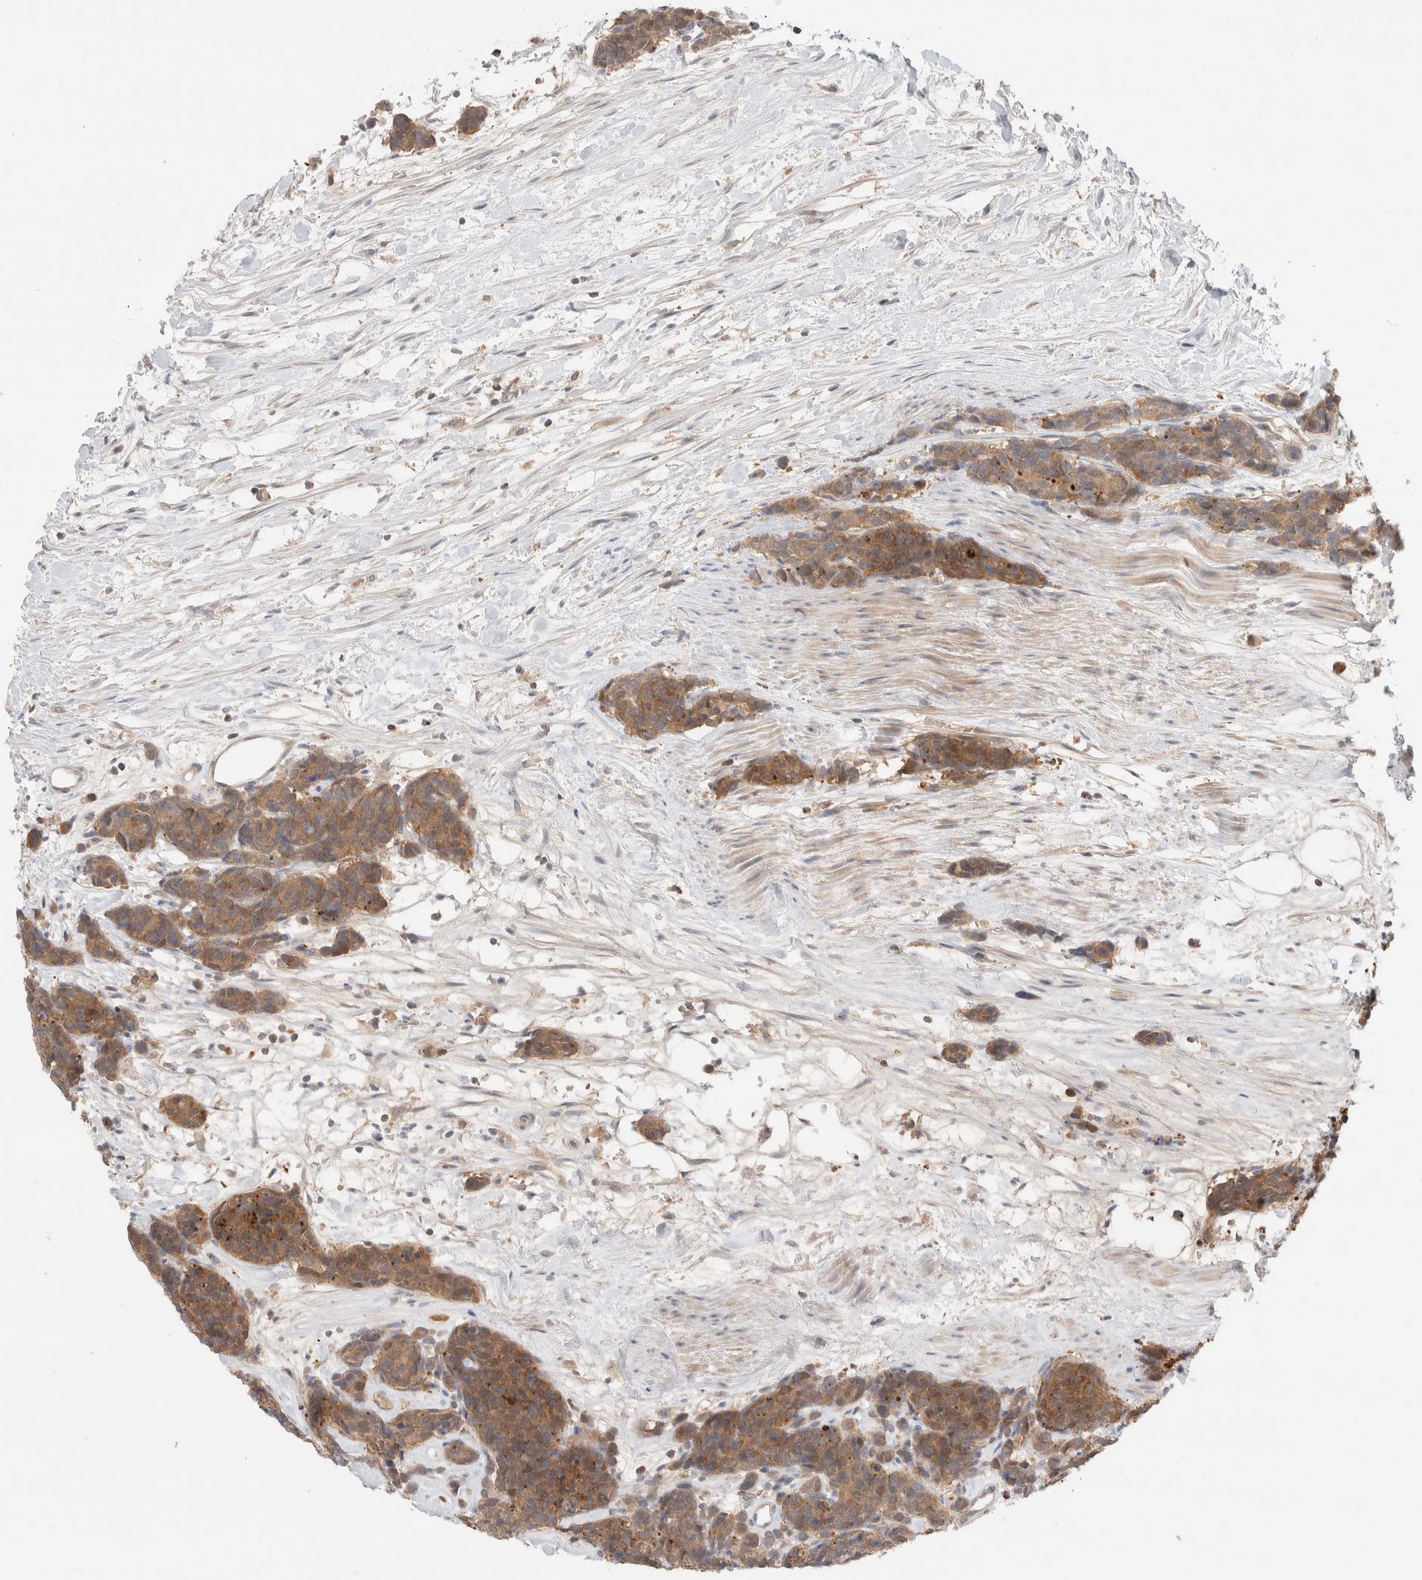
{"staining": {"intensity": "moderate", "quantity": ">75%", "location": "cytoplasmic/membranous"}, "tissue": "carcinoid", "cell_type": "Tumor cells", "image_type": "cancer", "snomed": [{"axis": "morphology", "description": "Carcinoma, NOS"}, {"axis": "morphology", "description": "Carcinoid, malignant, NOS"}, {"axis": "topography", "description": "Urinary bladder"}], "caption": "Human carcinoid stained for a protein (brown) reveals moderate cytoplasmic/membranous positive staining in about >75% of tumor cells.", "gene": "KLHL14", "patient": {"sex": "male", "age": 57}}